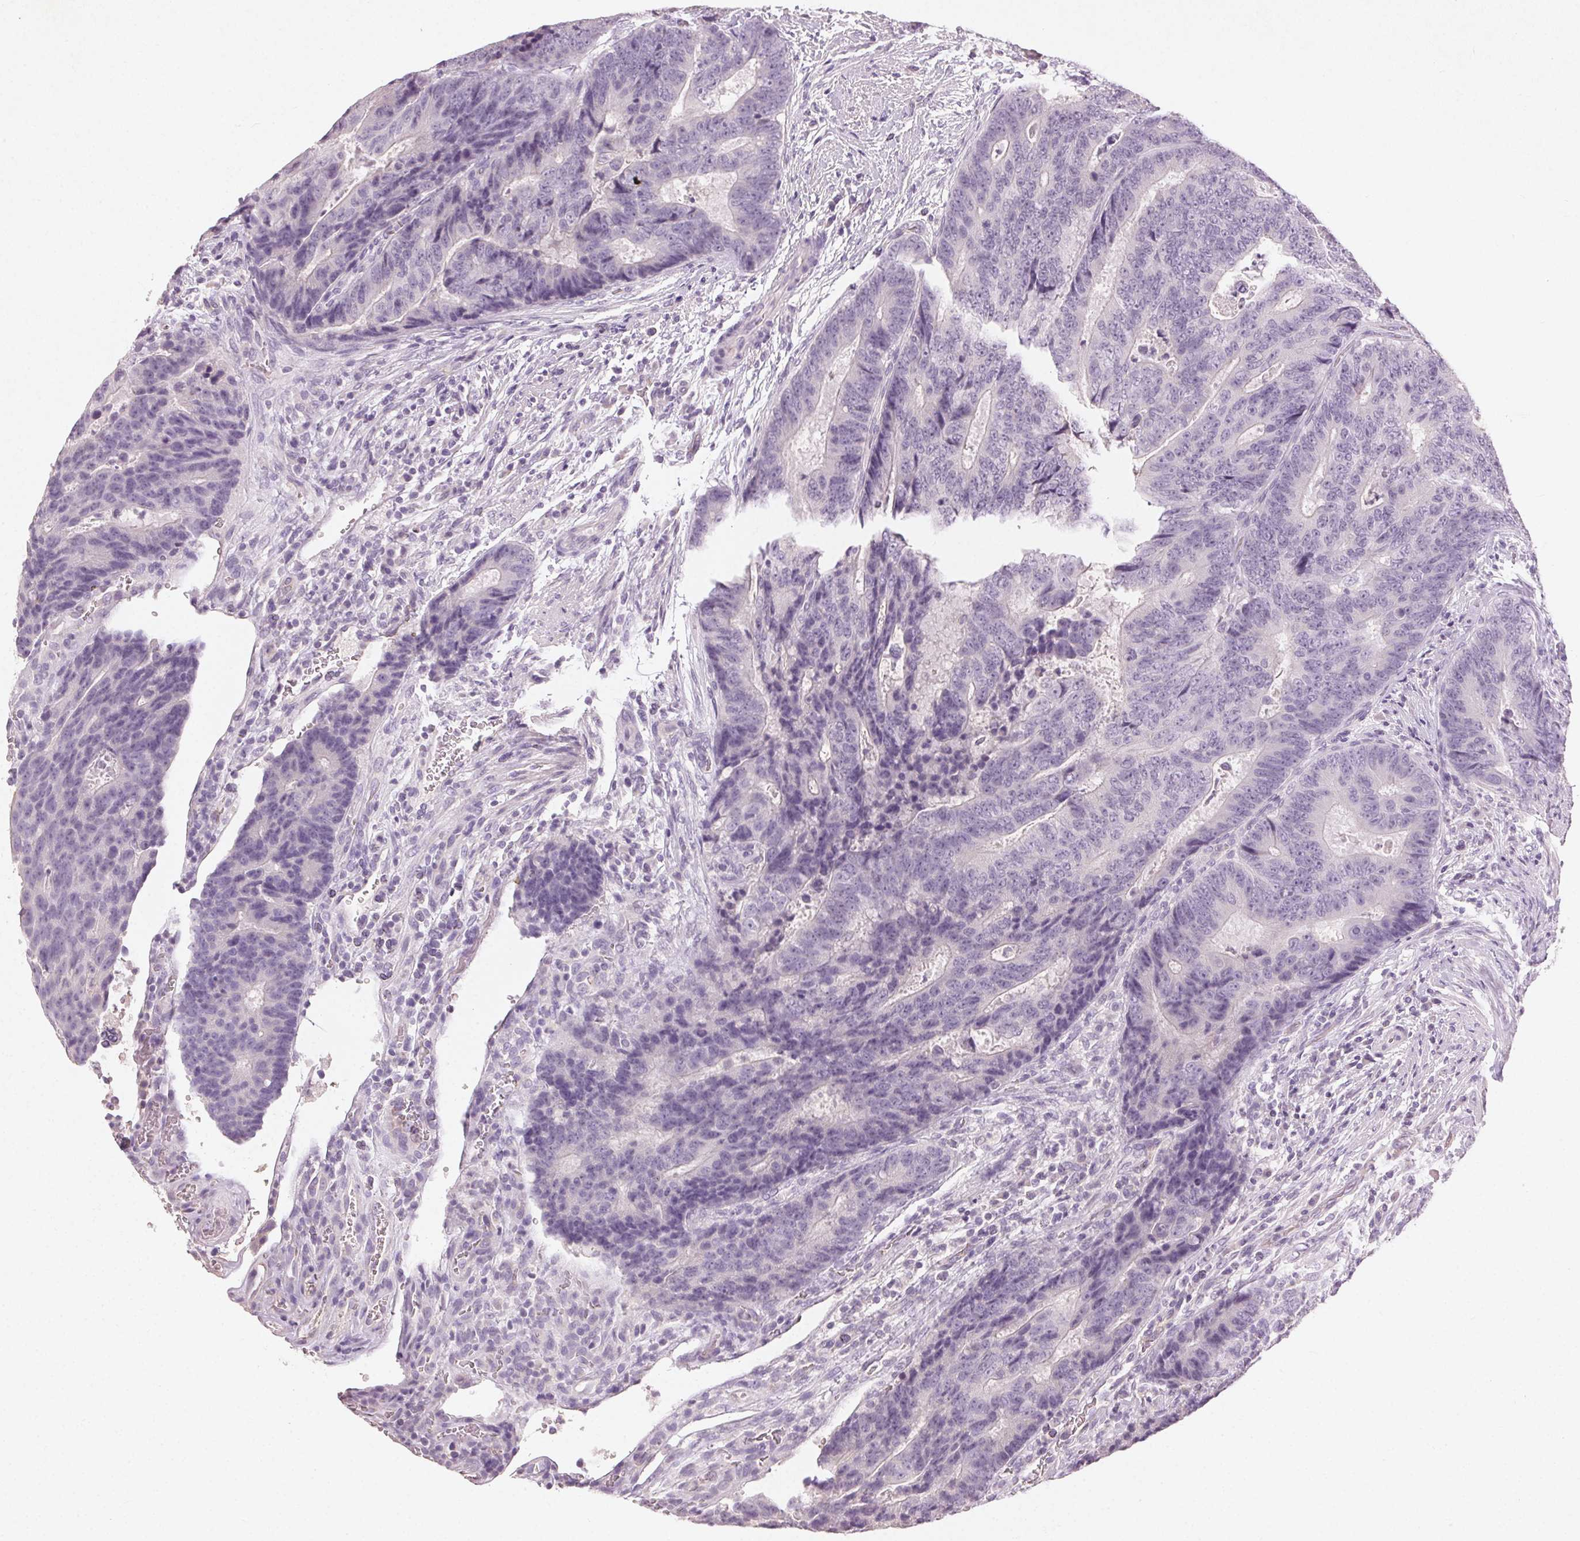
{"staining": {"intensity": "negative", "quantity": "none", "location": "none"}, "tissue": "colorectal cancer", "cell_type": "Tumor cells", "image_type": "cancer", "snomed": [{"axis": "morphology", "description": "Adenocarcinoma, NOS"}, {"axis": "topography", "description": "Colon"}], "caption": "High magnification brightfield microscopy of colorectal cancer stained with DAB (3,3'-diaminobenzidine) (brown) and counterstained with hematoxylin (blue): tumor cells show no significant staining. Nuclei are stained in blue.", "gene": "CLTRN", "patient": {"sex": "female", "age": 48}}